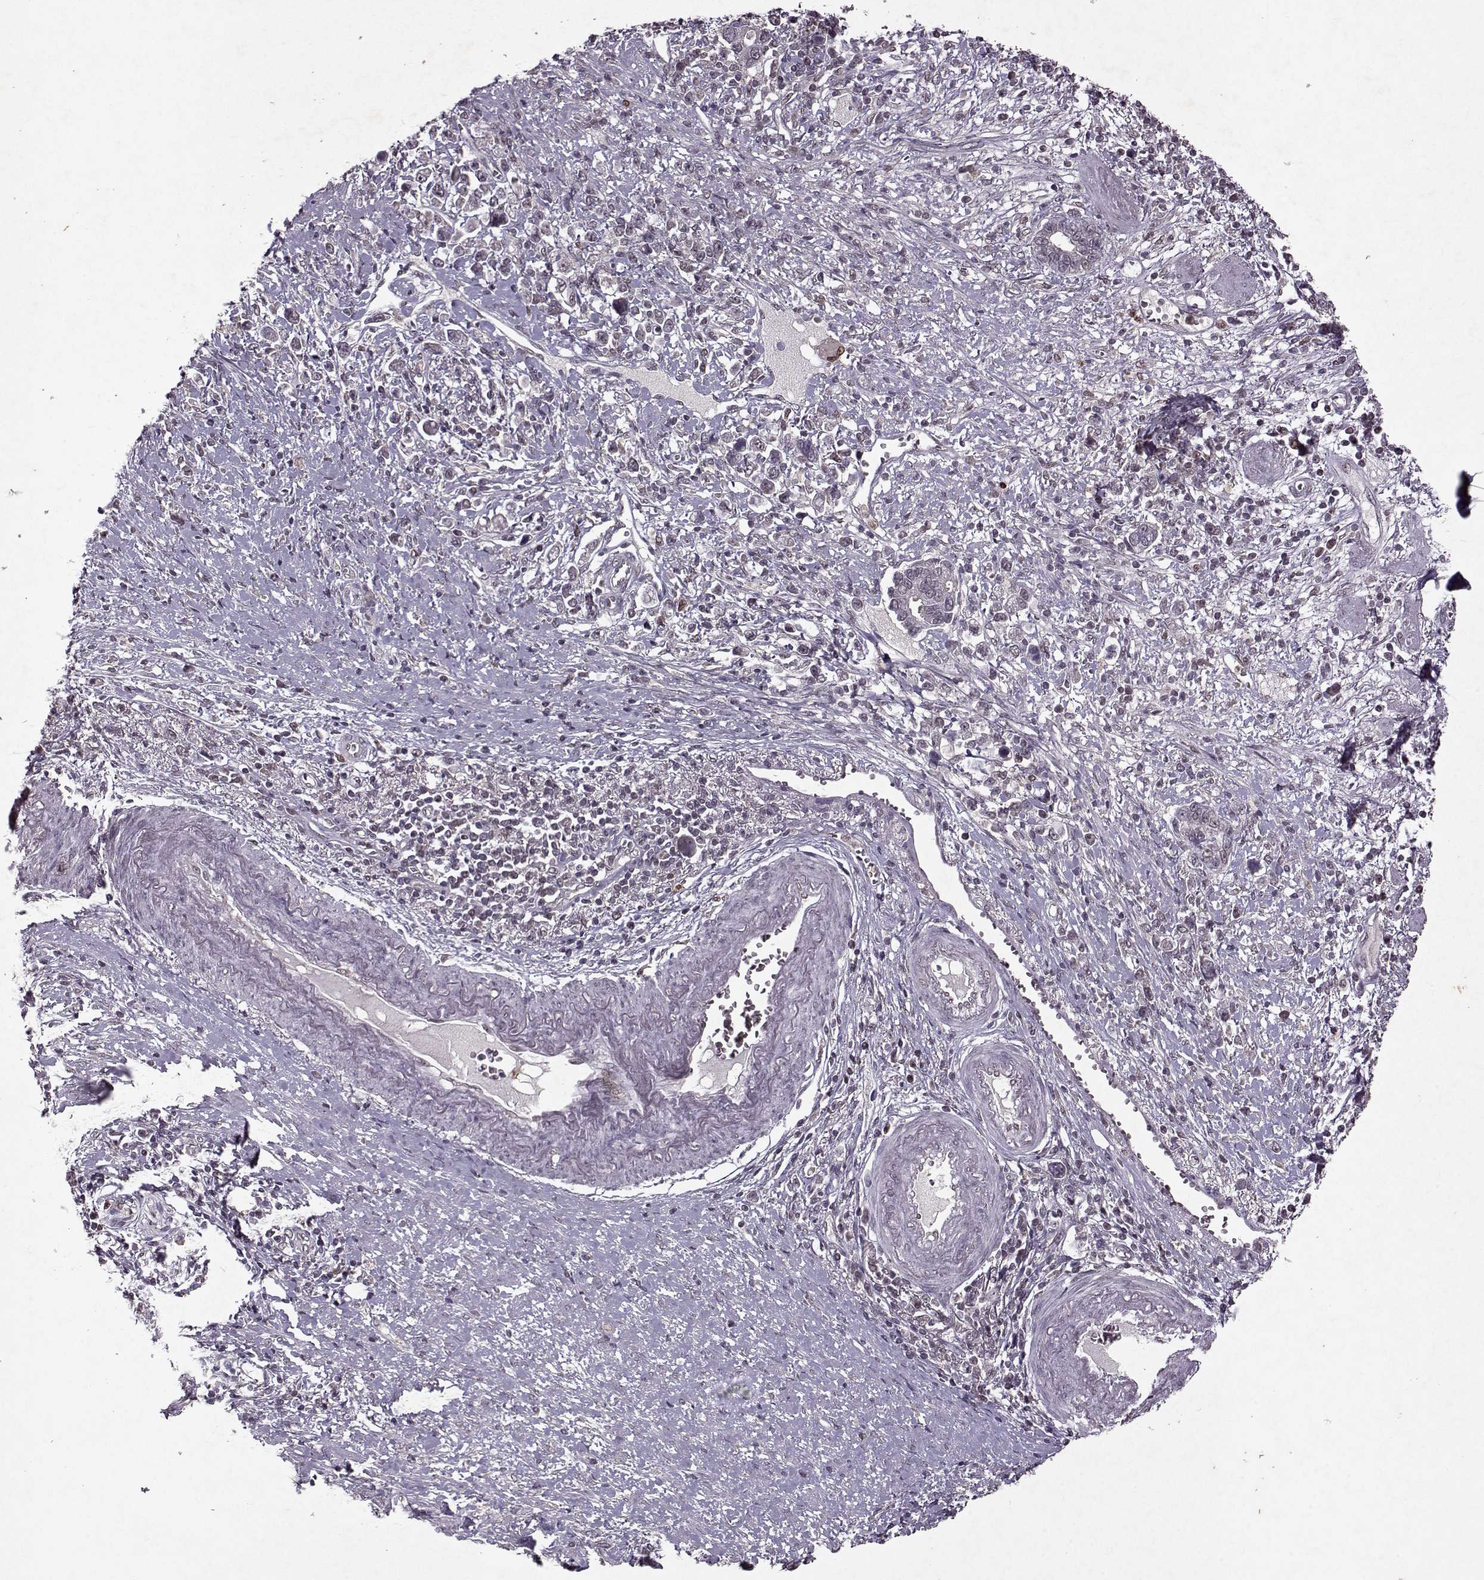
{"staining": {"intensity": "negative", "quantity": "none", "location": "none"}, "tissue": "stomach cancer", "cell_type": "Tumor cells", "image_type": "cancer", "snomed": [{"axis": "morphology", "description": "Adenocarcinoma, NOS"}, {"axis": "topography", "description": "Stomach"}], "caption": "The micrograph reveals no staining of tumor cells in stomach adenocarcinoma.", "gene": "PSMA7", "patient": {"sex": "male", "age": 63}}